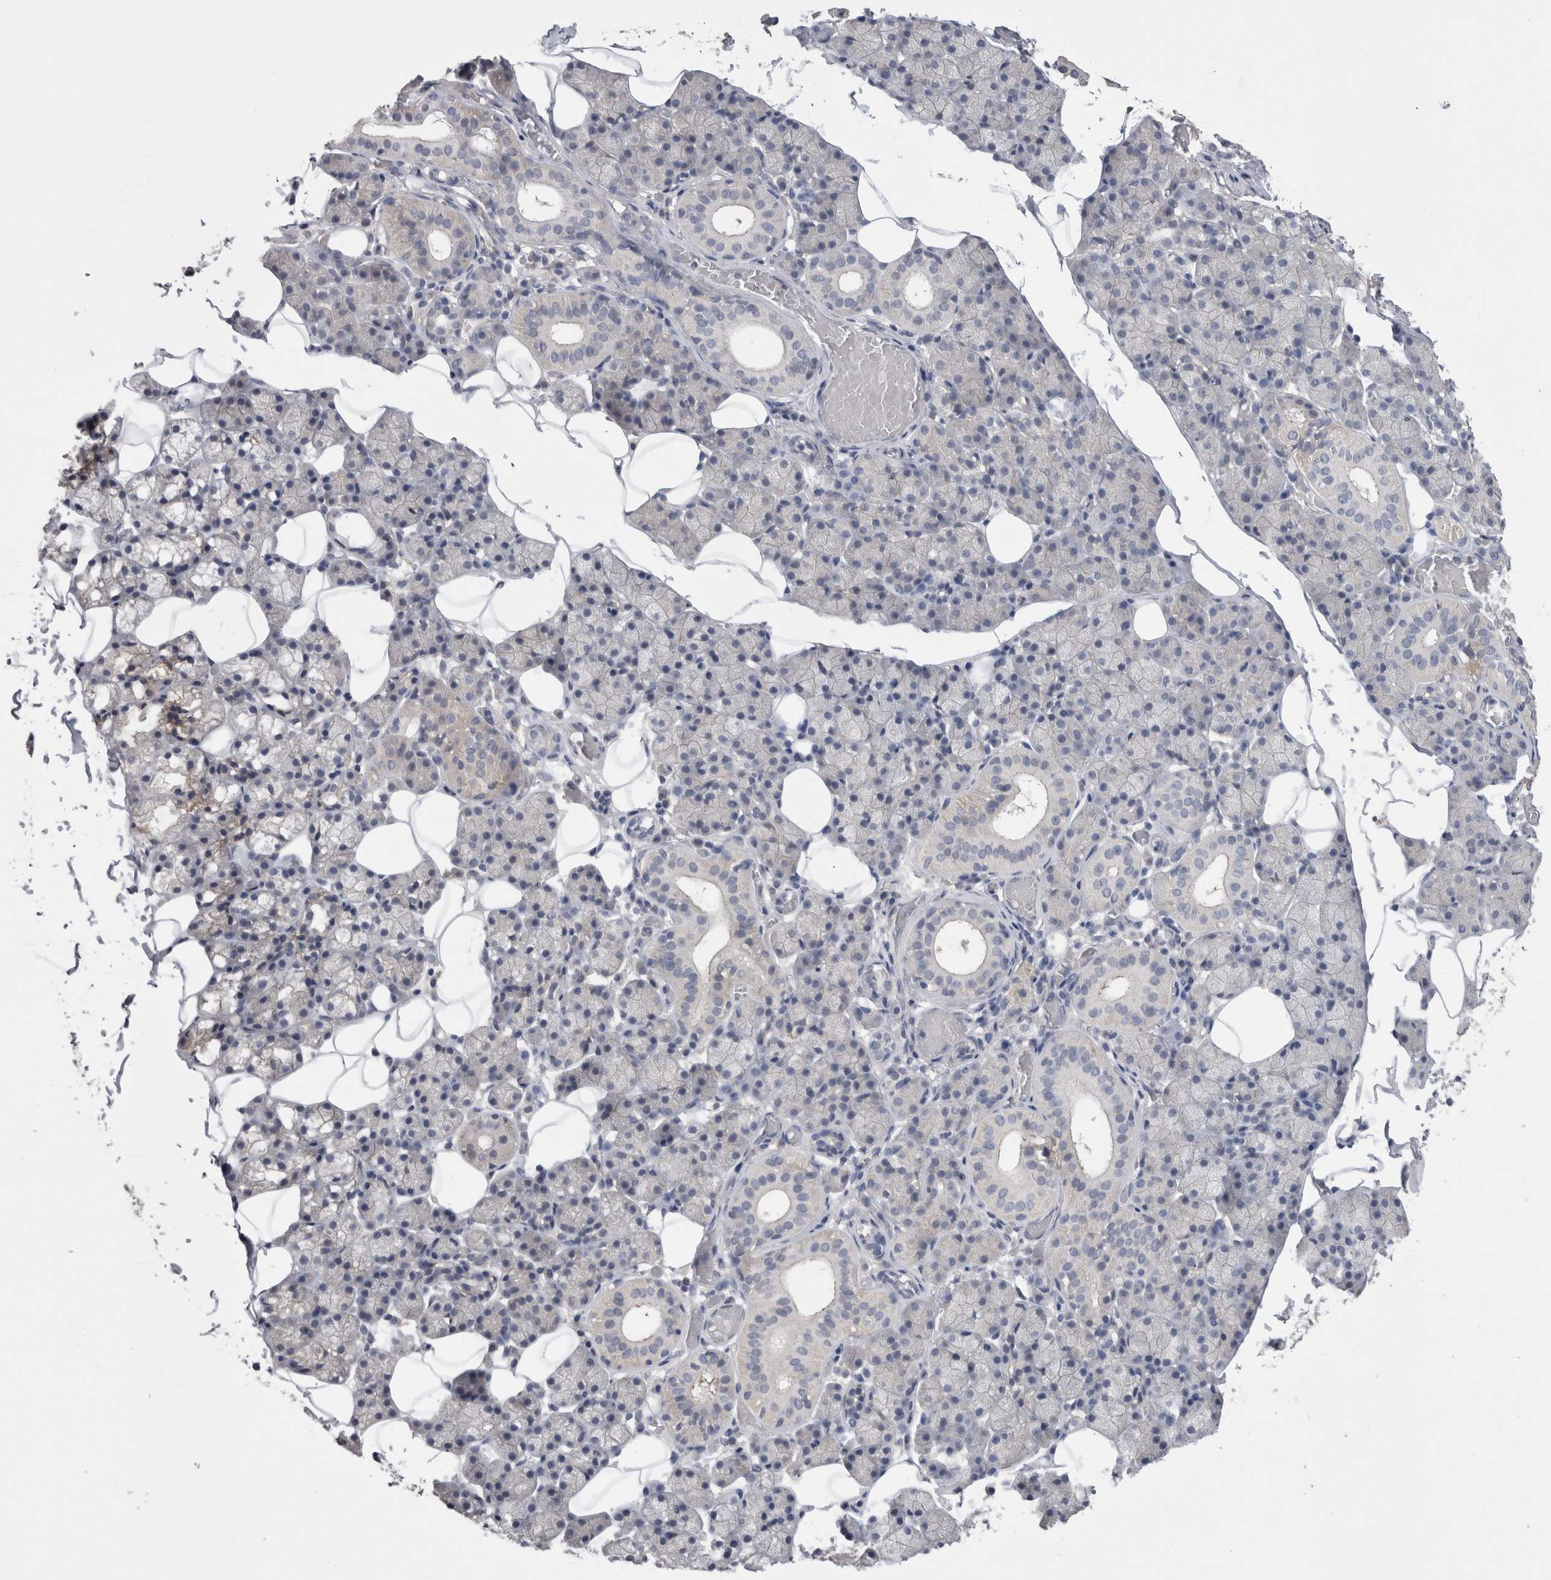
{"staining": {"intensity": "negative", "quantity": "none", "location": "none"}, "tissue": "salivary gland", "cell_type": "Glandular cells", "image_type": "normal", "snomed": [{"axis": "morphology", "description": "Normal tissue, NOS"}, {"axis": "topography", "description": "Salivary gland"}], "caption": "A high-resolution image shows IHC staining of unremarkable salivary gland, which reveals no significant positivity in glandular cells.", "gene": "NECTIN2", "patient": {"sex": "female", "age": 33}}